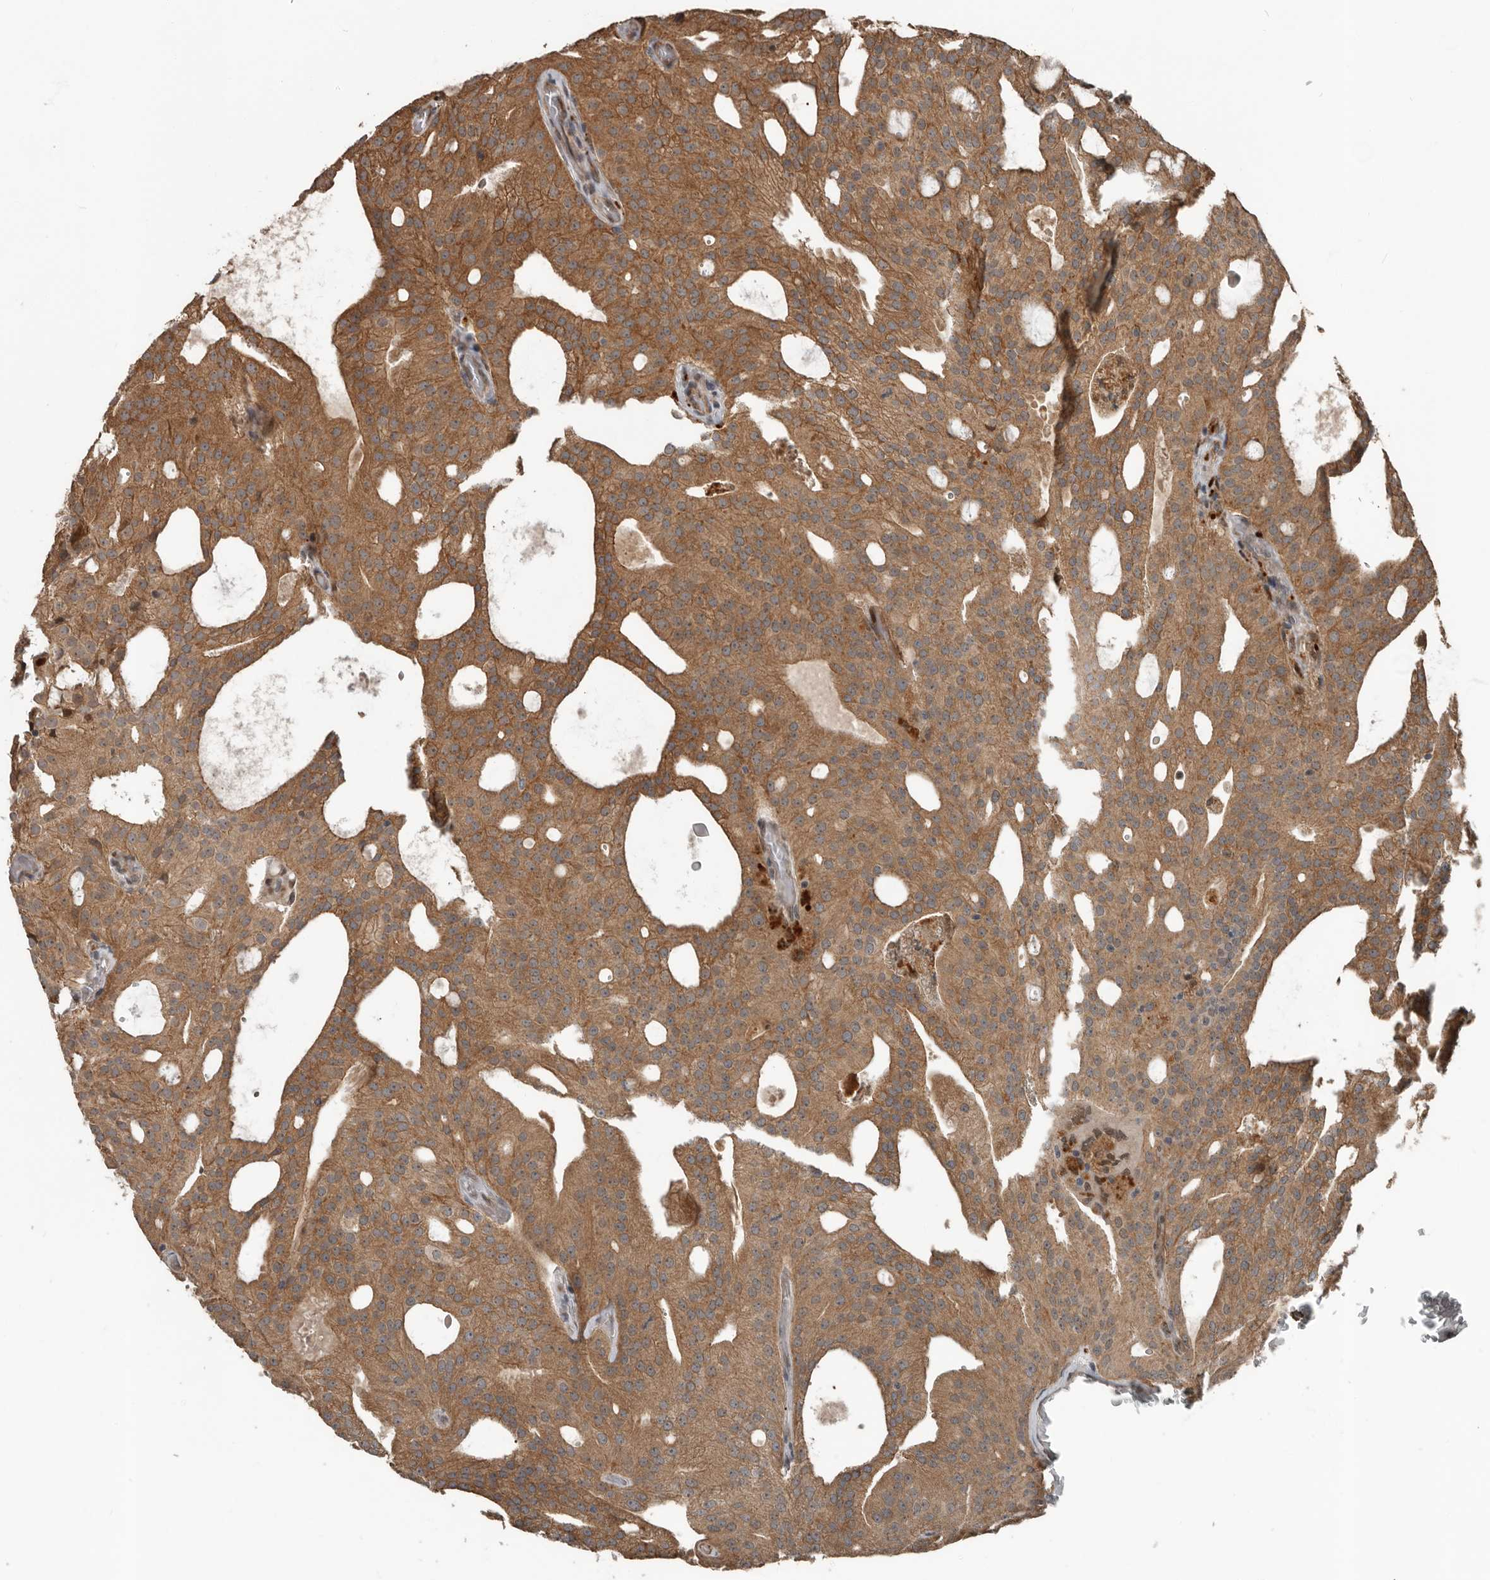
{"staining": {"intensity": "moderate", "quantity": ">75%", "location": "cytoplasmic/membranous"}, "tissue": "prostate cancer", "cell_type": "Tumor cells", "image_type": "cancer", "snomed": [{"axis": "morphology", "description": "Adenocarcinoma, Medium grade"}, {"axis": "topography", "description": "Prostate"}], "caption": "DAB (3,3'-diaminobenzidine) immunohistochemical staining of human prostate medium-grade adenocarcinoma displays moderate cytoplasmic/membranous protein positivity in approximately >75% of tumor cells. (Stains: DAB (3,3'-diaminobenzidine) in brown, nuclei in blue, Microscopy: brightfield microscopy at high magnification).", "gene": "YOD1", "patient": {"sex": "male", "age": 88}}